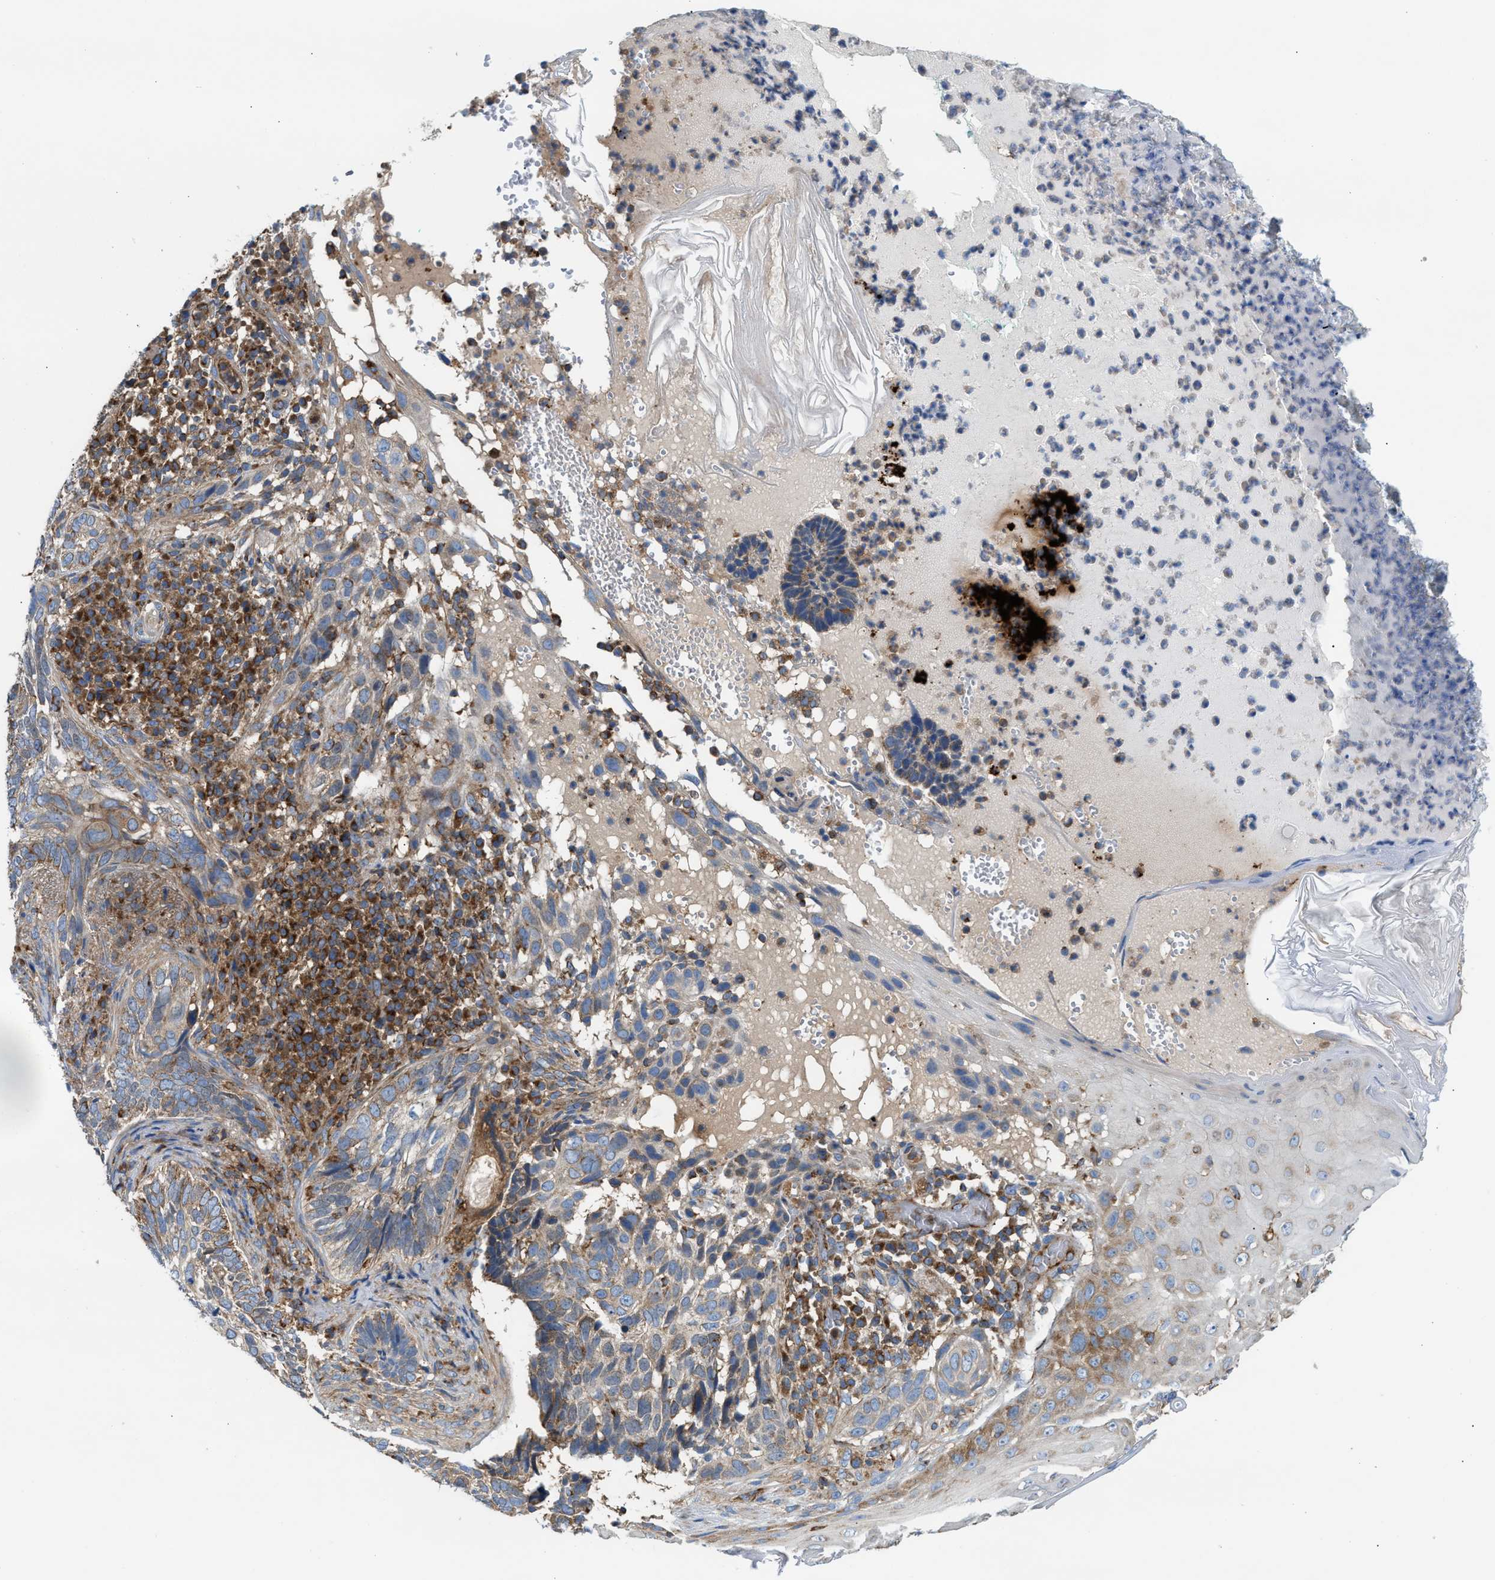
{"staining": {"intensity": "weak", "quantity": ">75%", "location": "cytoplasmic/membranous"}, "tissue": "skin cancer", "cell_type": "Tumor cells", "image_type": "cancer", "snomed": [{"axis": "morphology", "description": "Basal cell carcinoma"}, {"axis": "topography", "description": "Skin"}], "caption": "Immunohistochemistry (DAB (3,3'-diaminobenzidine)) staining of human skin cancer (basal cell carcinoma) reveals weak cytoplasmic/membranous protein expression in about >75% of tumor cells. Immunohistochemistry stains the protein of interest in brown and the nuclei are stained blue.", "gene": "TBC1D15", "patient": {"sex": "female", "age": 84}}